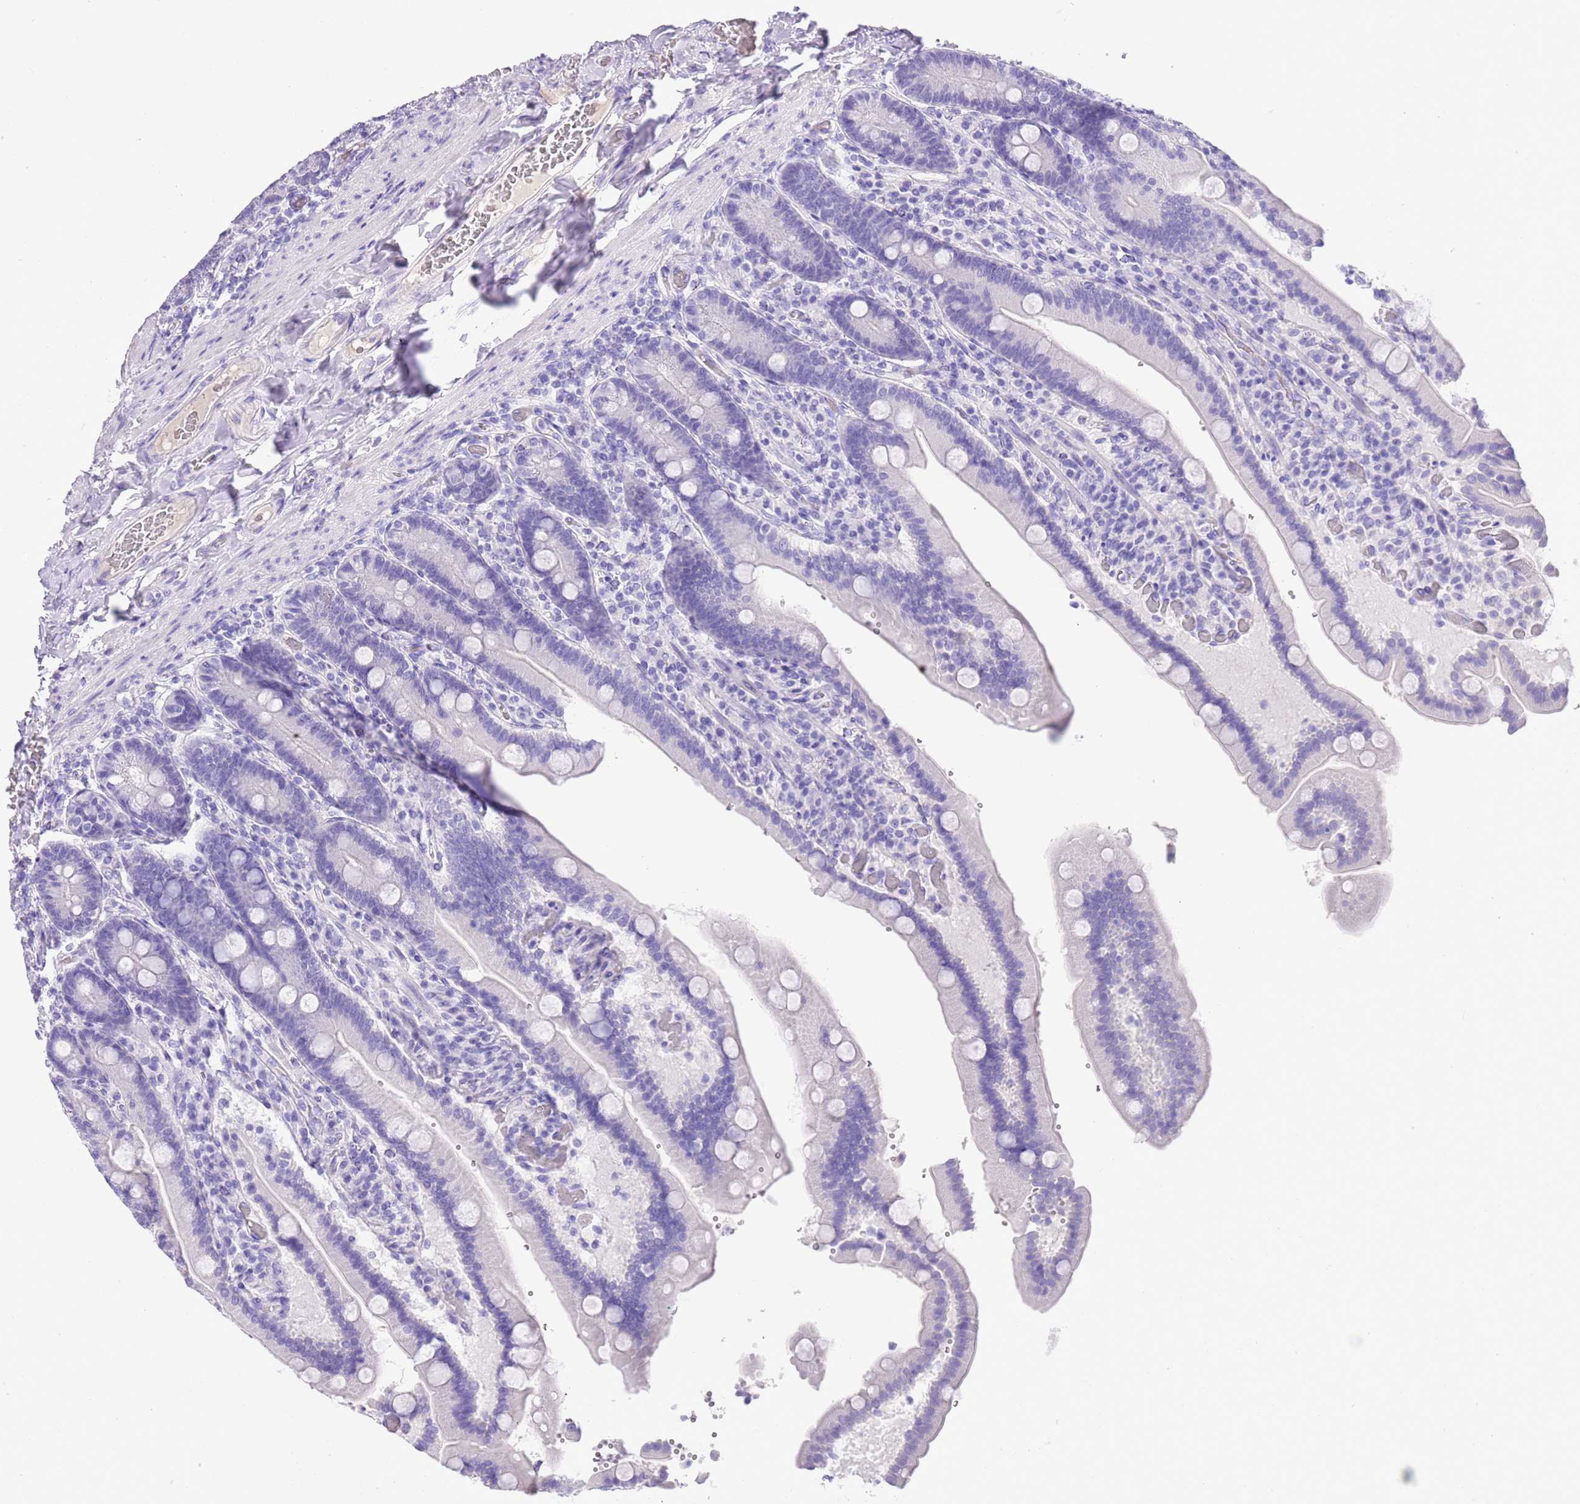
{"staining": {"intensity": "negative", "quantity": "none", "location": "none"}, "tissue": "duodenum", "cell_type": "Glandular cells", "image_type": "normal", "snomed": [{"axis": "morphology", "description": "Normal tissue, NOS"}, {"axis": "topography", "description": "Duodenum"}], "caption": "Glandular cells are negative for brown protein staining in unremarkable duodenum. (DAB (3,3'-diaminobenzidine) immunohistochemistry, high magnification).", "gene": "TBC1D10B", "patient": {"sex": "female", "age": 62}}